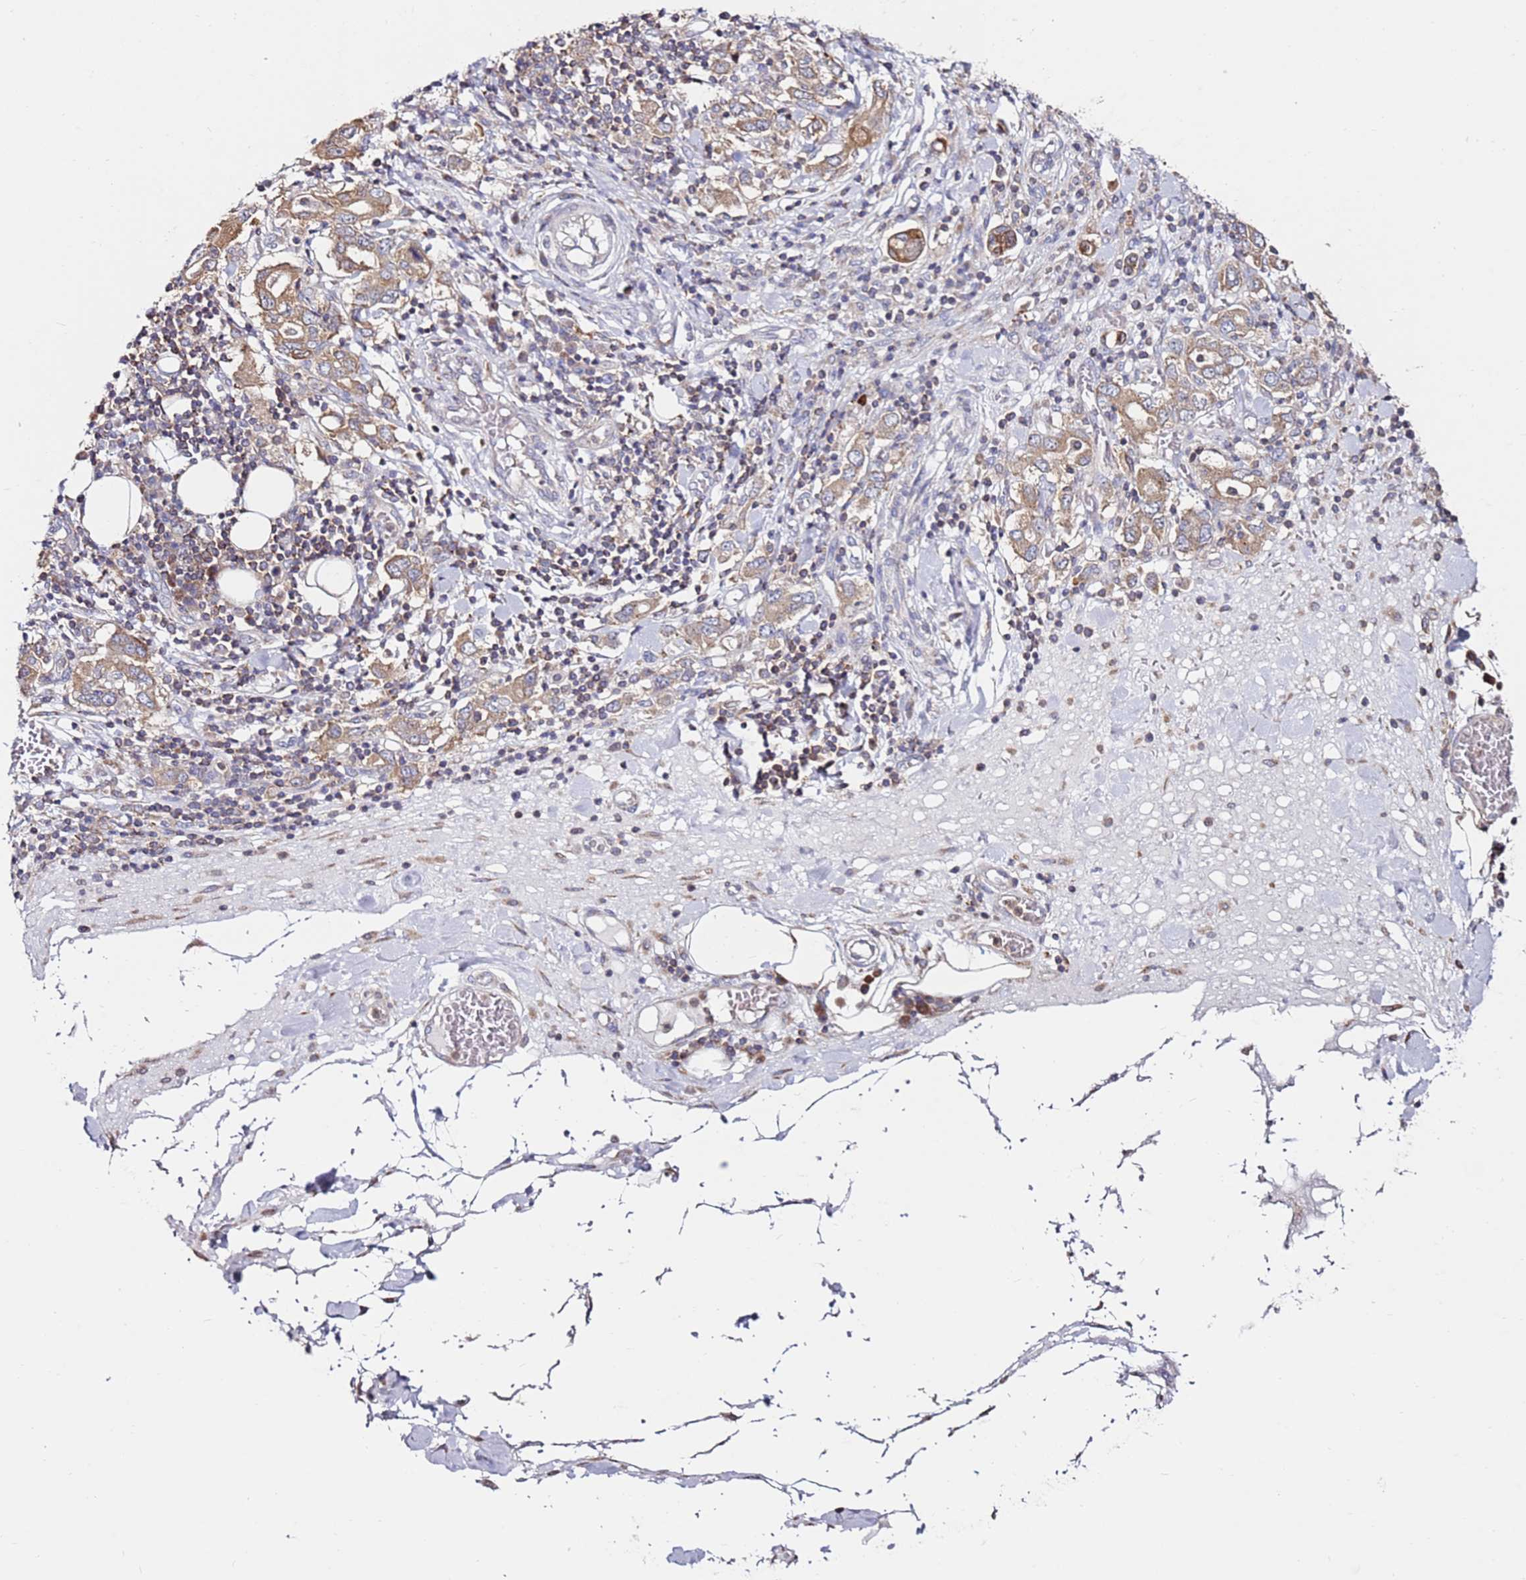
{"staining": {"intensity": "moderate", "quantity": ">75%", "location": "cytoplasmic/membranous"}, "tissue": "stomach cancer", "cell_type": "Tumor cells", "image_type": "cancer", "snomed": [{"axis": "morphology", "description": "Adenocarcinoma, NOS"}, {"axis": "topography", "description": "Stomach, upper"}, {"axis": "topography", "description": "Stomach"}], "caption": "Moderate cytoplasmic/membranous protein staining is seen in about >75% of tumor cells in adenocarcinoma (stomach). Nuclei are stained in blue.", "gene": "CNOT9", "patient": {"sex": "male", "age": 62}}